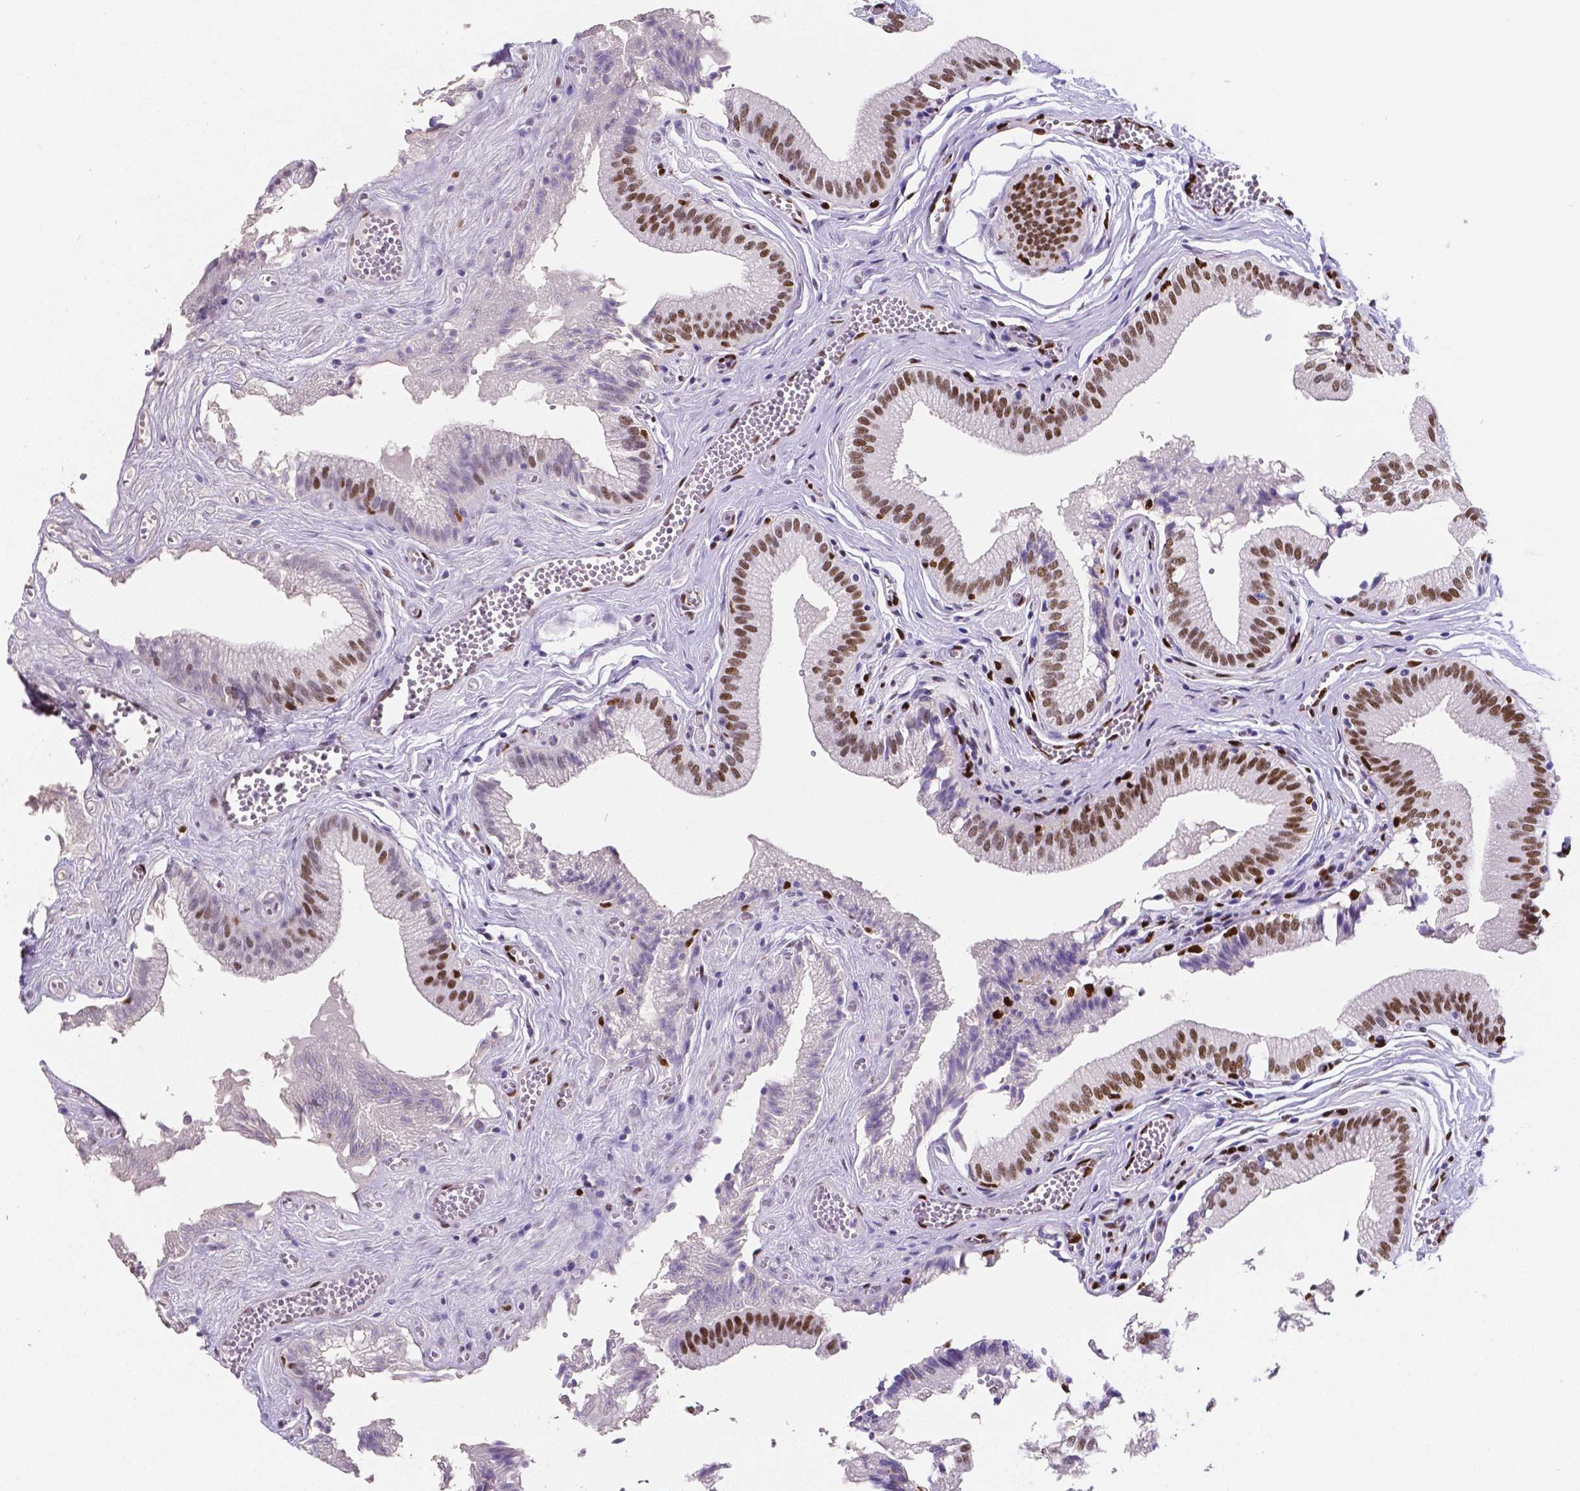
{"staining": {"intensity": "moderate", "quantity": ">75%", "location": "nuclear"}, "tissue": "gallbladder", "cell_type": "Glandular cells", "image_type": "normal", "snomed": [{"axis": "morphology", "description": "Normal tissue, NOS"}, {"axis": "topography", "description": "Gallbladder"}, {"axis": "topography", "description": "Peripheral nerve tissue"}], "caption": "This image reveals IHC staining of benign gallbladder, with medium moderate nuclear positivity in about >75% of glandular cells.", "gene": "MEF2C", "patient": {"sex": "male", "age": 17}}